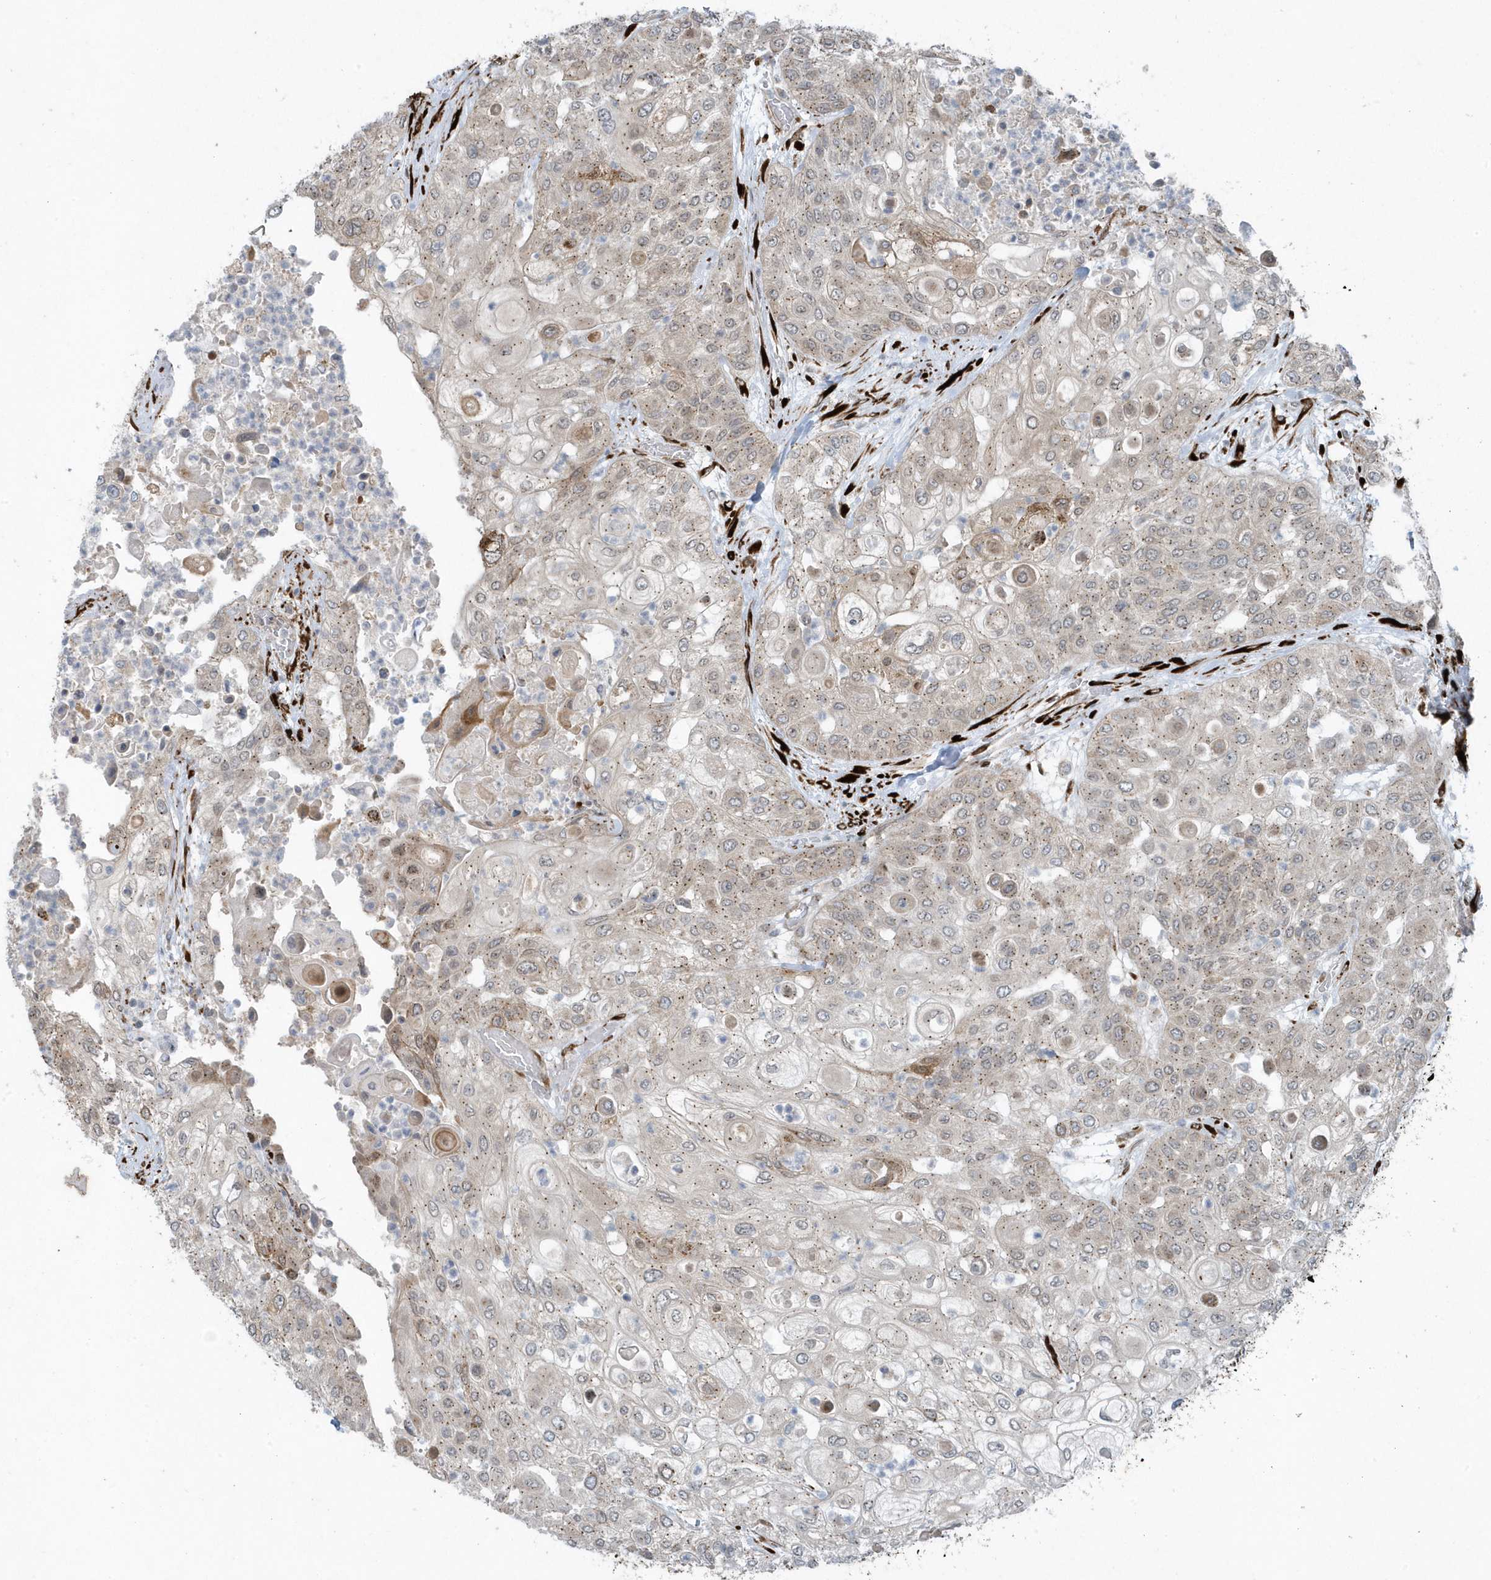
{"staining": {"intensity": "weak", "quantity": ">75%", "location": "cytoplasmic/membranous"}, "tissue": "urothelial cancer", "cell_type": "Tumor cells", "image_type": "cancer", "snomed": [{"axis": "morphology", "description": "Urothelial carcinoma, High grade"}, {"axis": "topography", "description": "Urinary bladder"}], "caption": "IHC photomicrograph of human high-grade urothelial carcinoma stained for a protein (brown), which displays low levels of weak cytoplasmic/membranous positivity in approximately >75% of tumor cells.", "gene": "FAM98A", "patient": {"sex": "female", "age": 79}}